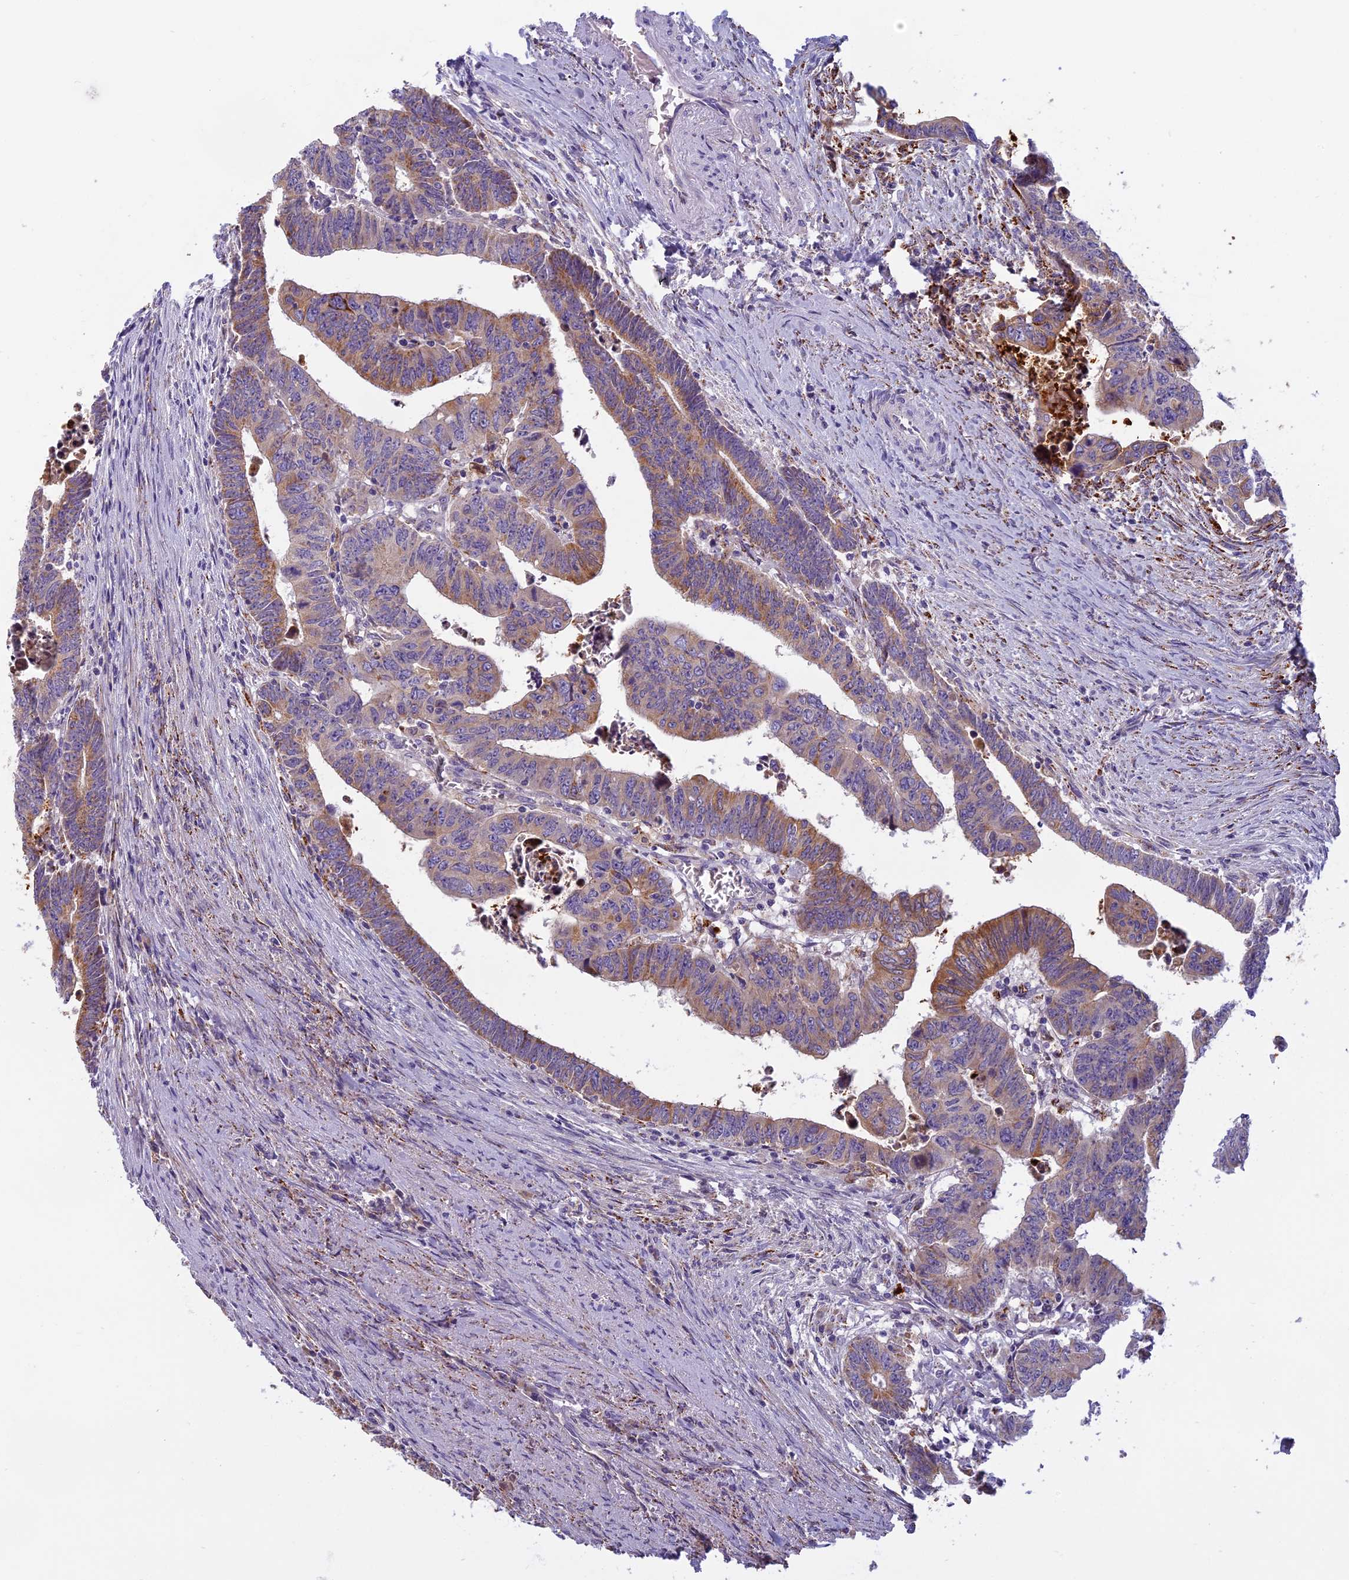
{"staining": {"intensity": "moderate", "quantity": "25%-75%", "location": "cytoplasmic/membranous"}, "tissue": "colorectal cancer", "cell_type": "Tumor cells", "image_type": "cancer", "snomed": [{"axis": "morphology", "description": "Normal tissue, NOS"}, {"axis": "morphology", "description": "Adenocarcinoma, NOS"}, {"axis": "topography", "description": "Rectum"}], "caption": "This image reveals adenocarcinoma (colorectal) stained with immunohistochemistry (IHC) to label a protein in brown. The cytoplasmic/membranous of tumor cells show moderate positivity for the protein. Nuclei are counter-stained blue.", "gene": "SEMA7A", "patient": {"sex": "female", "age": 65}}